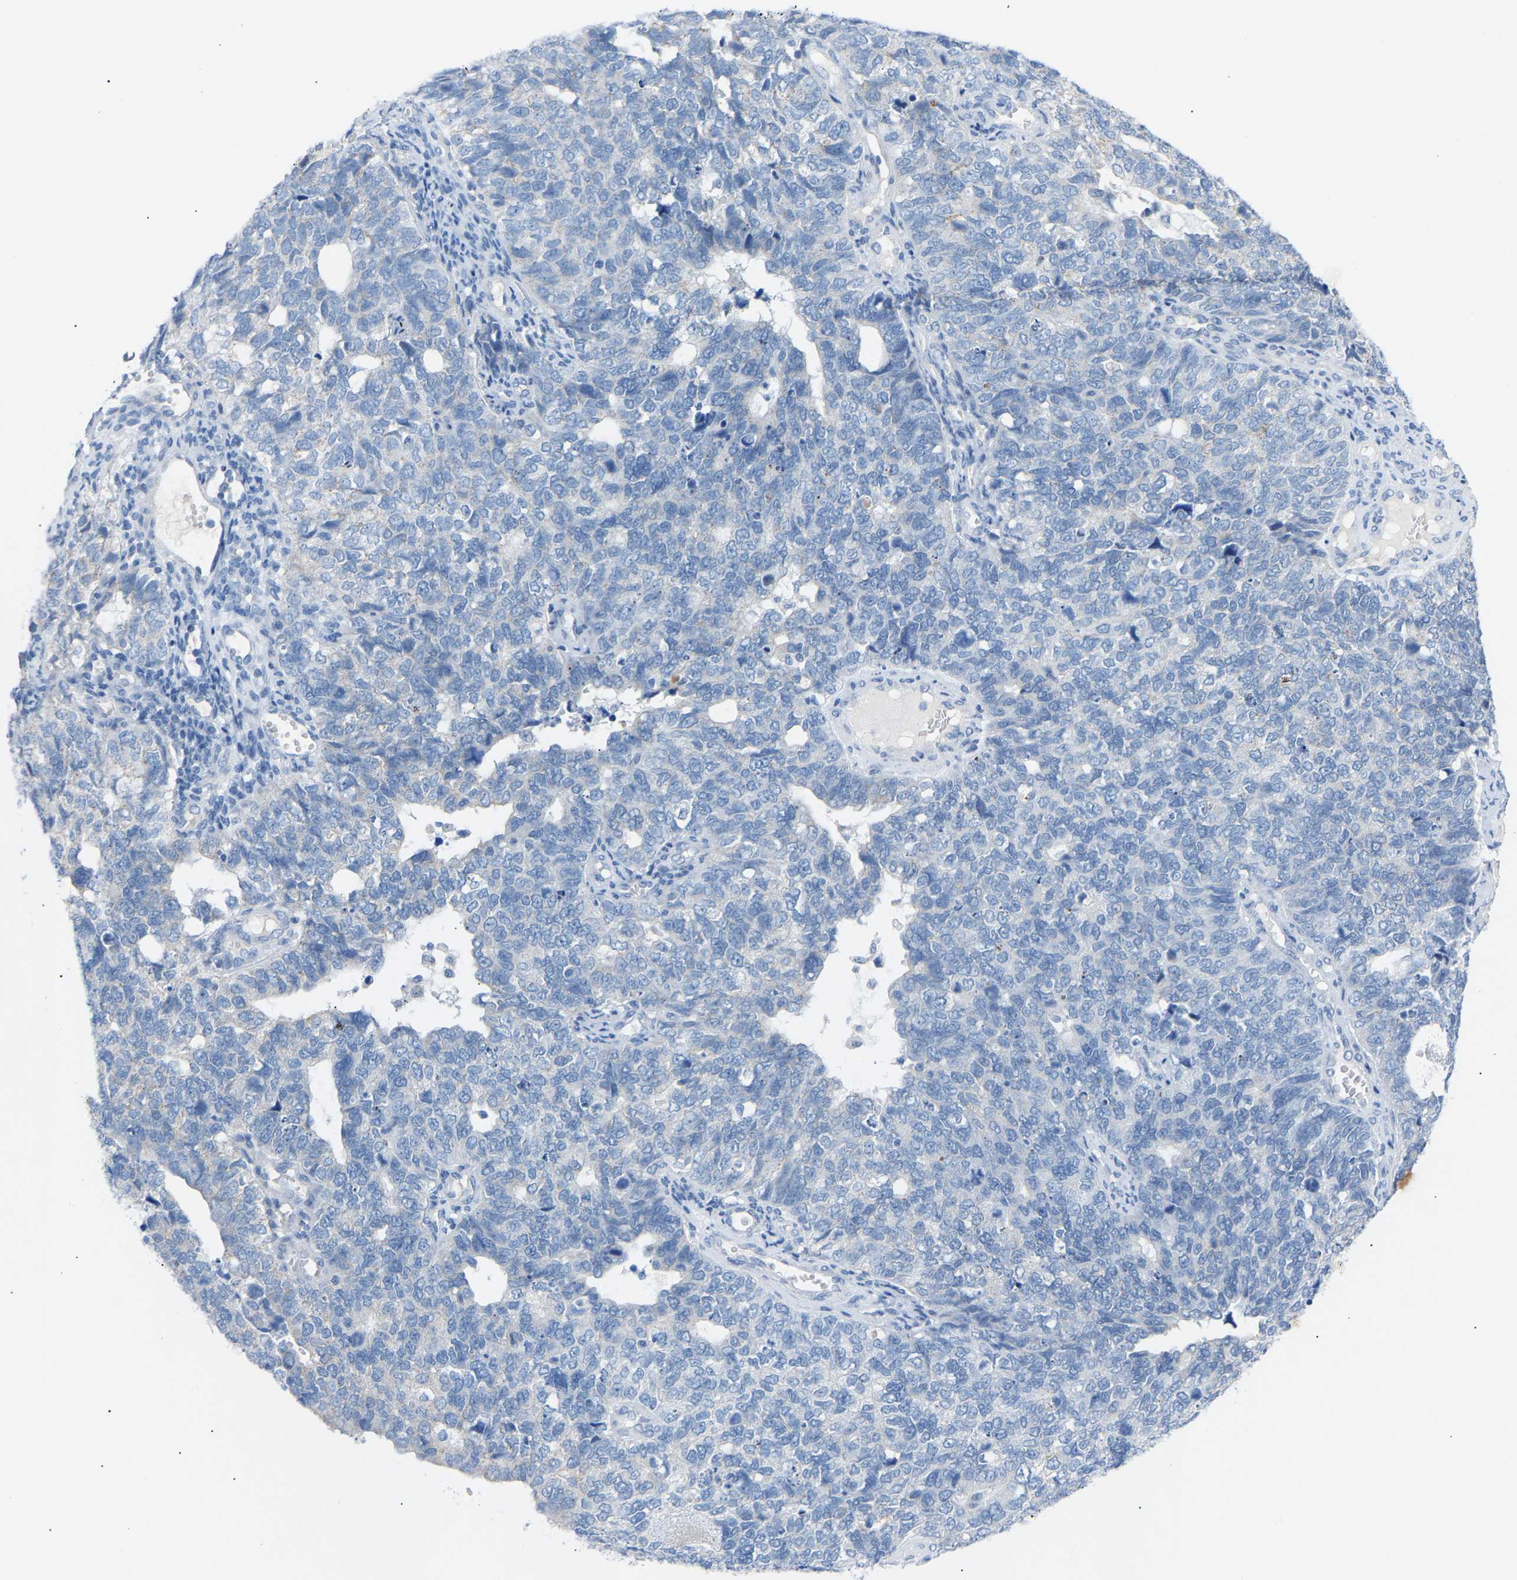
{"staining": {"intensity": "negative", "quantity": "none", "location": "none"}, "tissue": "cervical cancer", "cell_type": "Tumor cells", "image_type": "cancer", "snomed": [{"axis": "morphology", "description": "Squamous cell carcinoma, NOS"}, {"axis": "topography", "description": "Cervix"}], "caption": "Immunohistochemistry image of squamous cell carcinoma (cervical) stained for a protein (brown), which displays no expression in tumor cells.", "gene": "PEX1", "patient": {"sex": "female", "age": 63}}